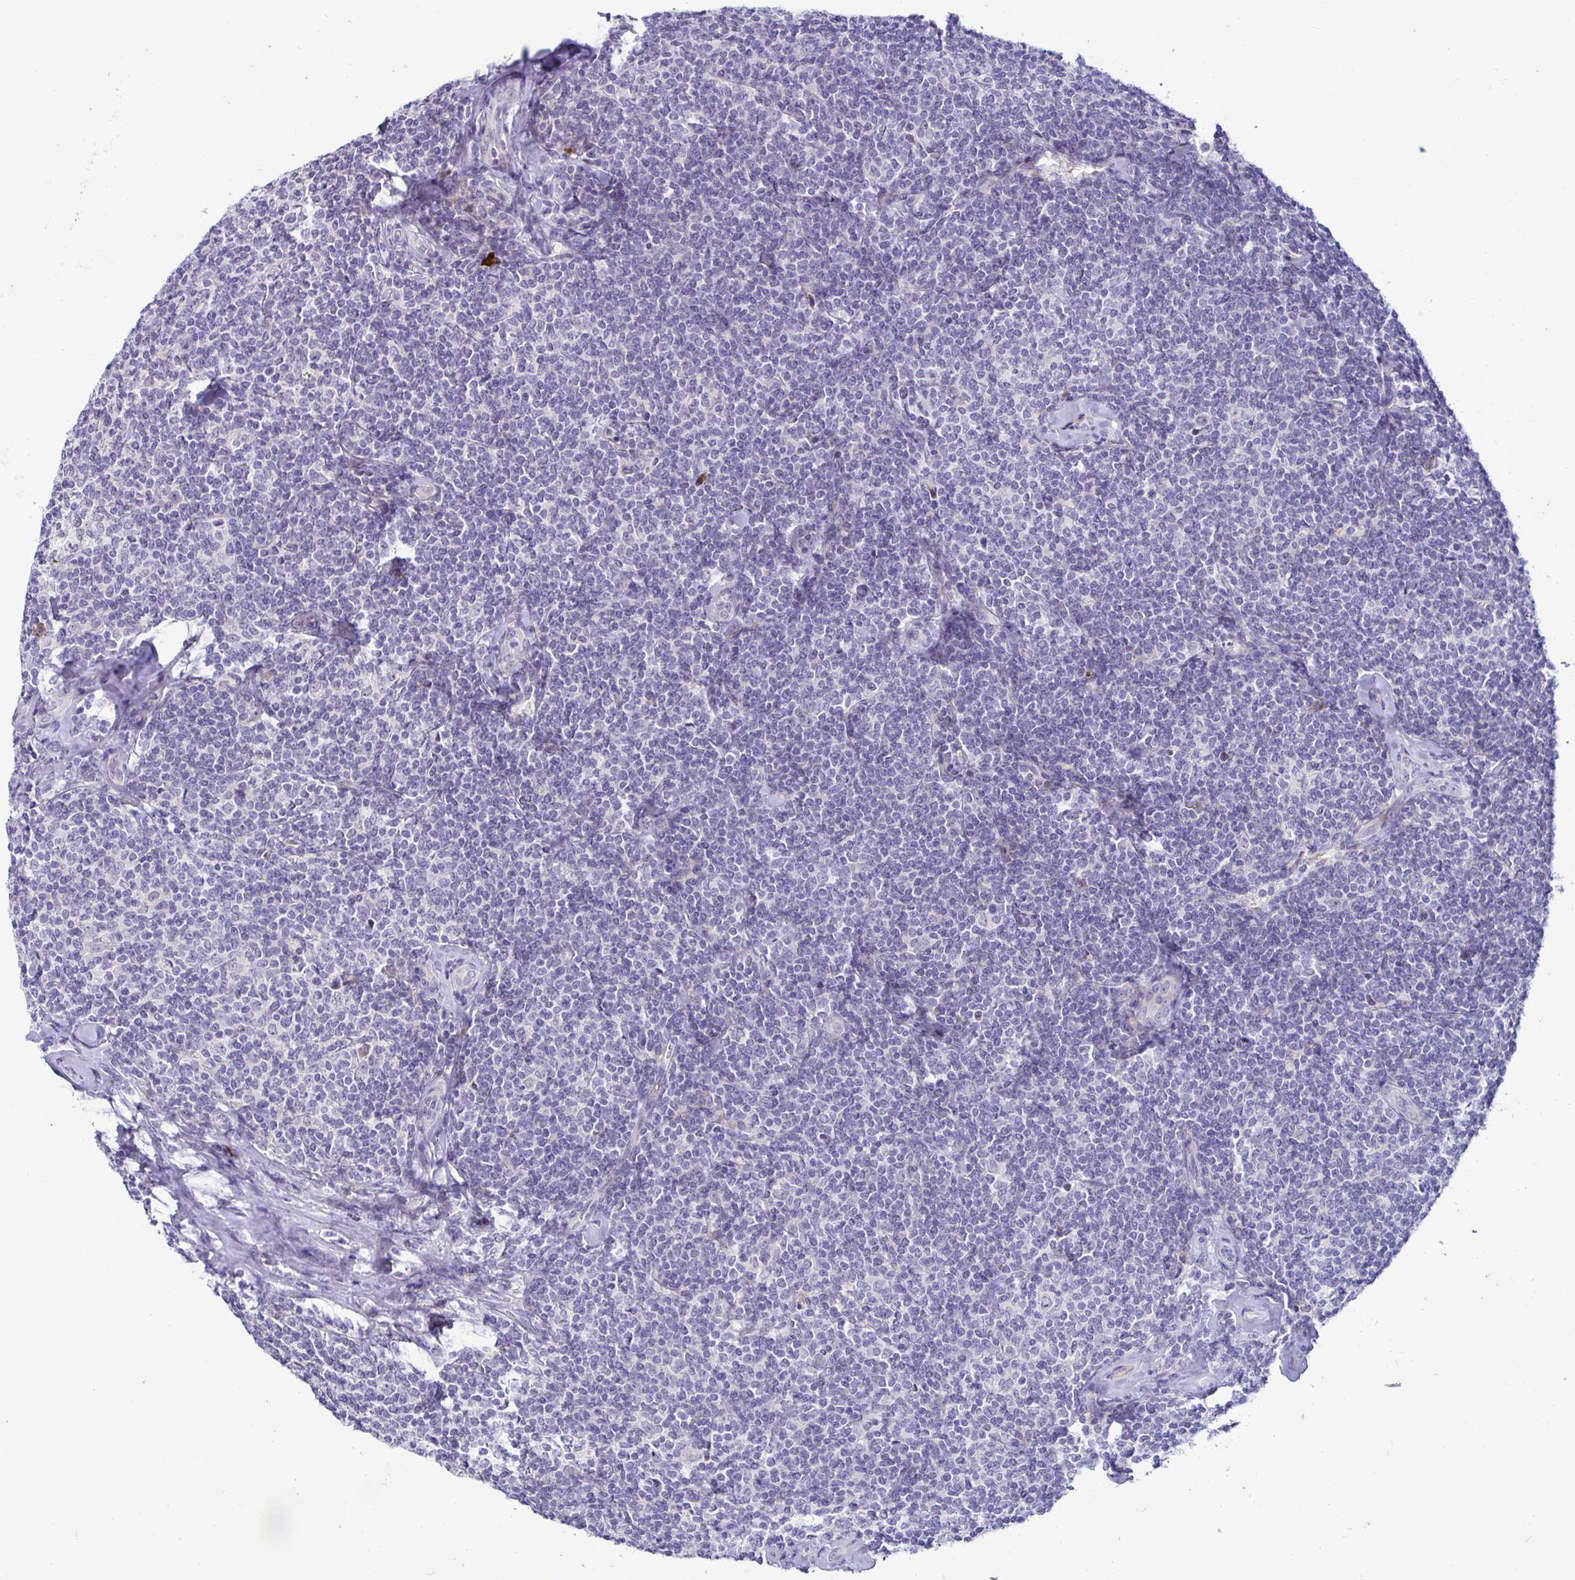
{"staining": {"intensity": "negative", "quantity": "none", "location": "none"}, "tissue": "lymphoma", "cell_type": "Tumor cells", "image_type": "cancer", "snomed": [{"axis": "morphology", "description": "Malignant lymphoma, non-Hodgkin's type, Low grade"}, {"axis": "topography", "description": "Lymph node"}], "caption": "A high-resolution histopathology image shows IHC staining of lymphoma, which shows no significant positivity in tumor cells. Nuclei are stained in blue.", "gene": "TFPI2", "patient": {"sex": "female", "age": 56}}